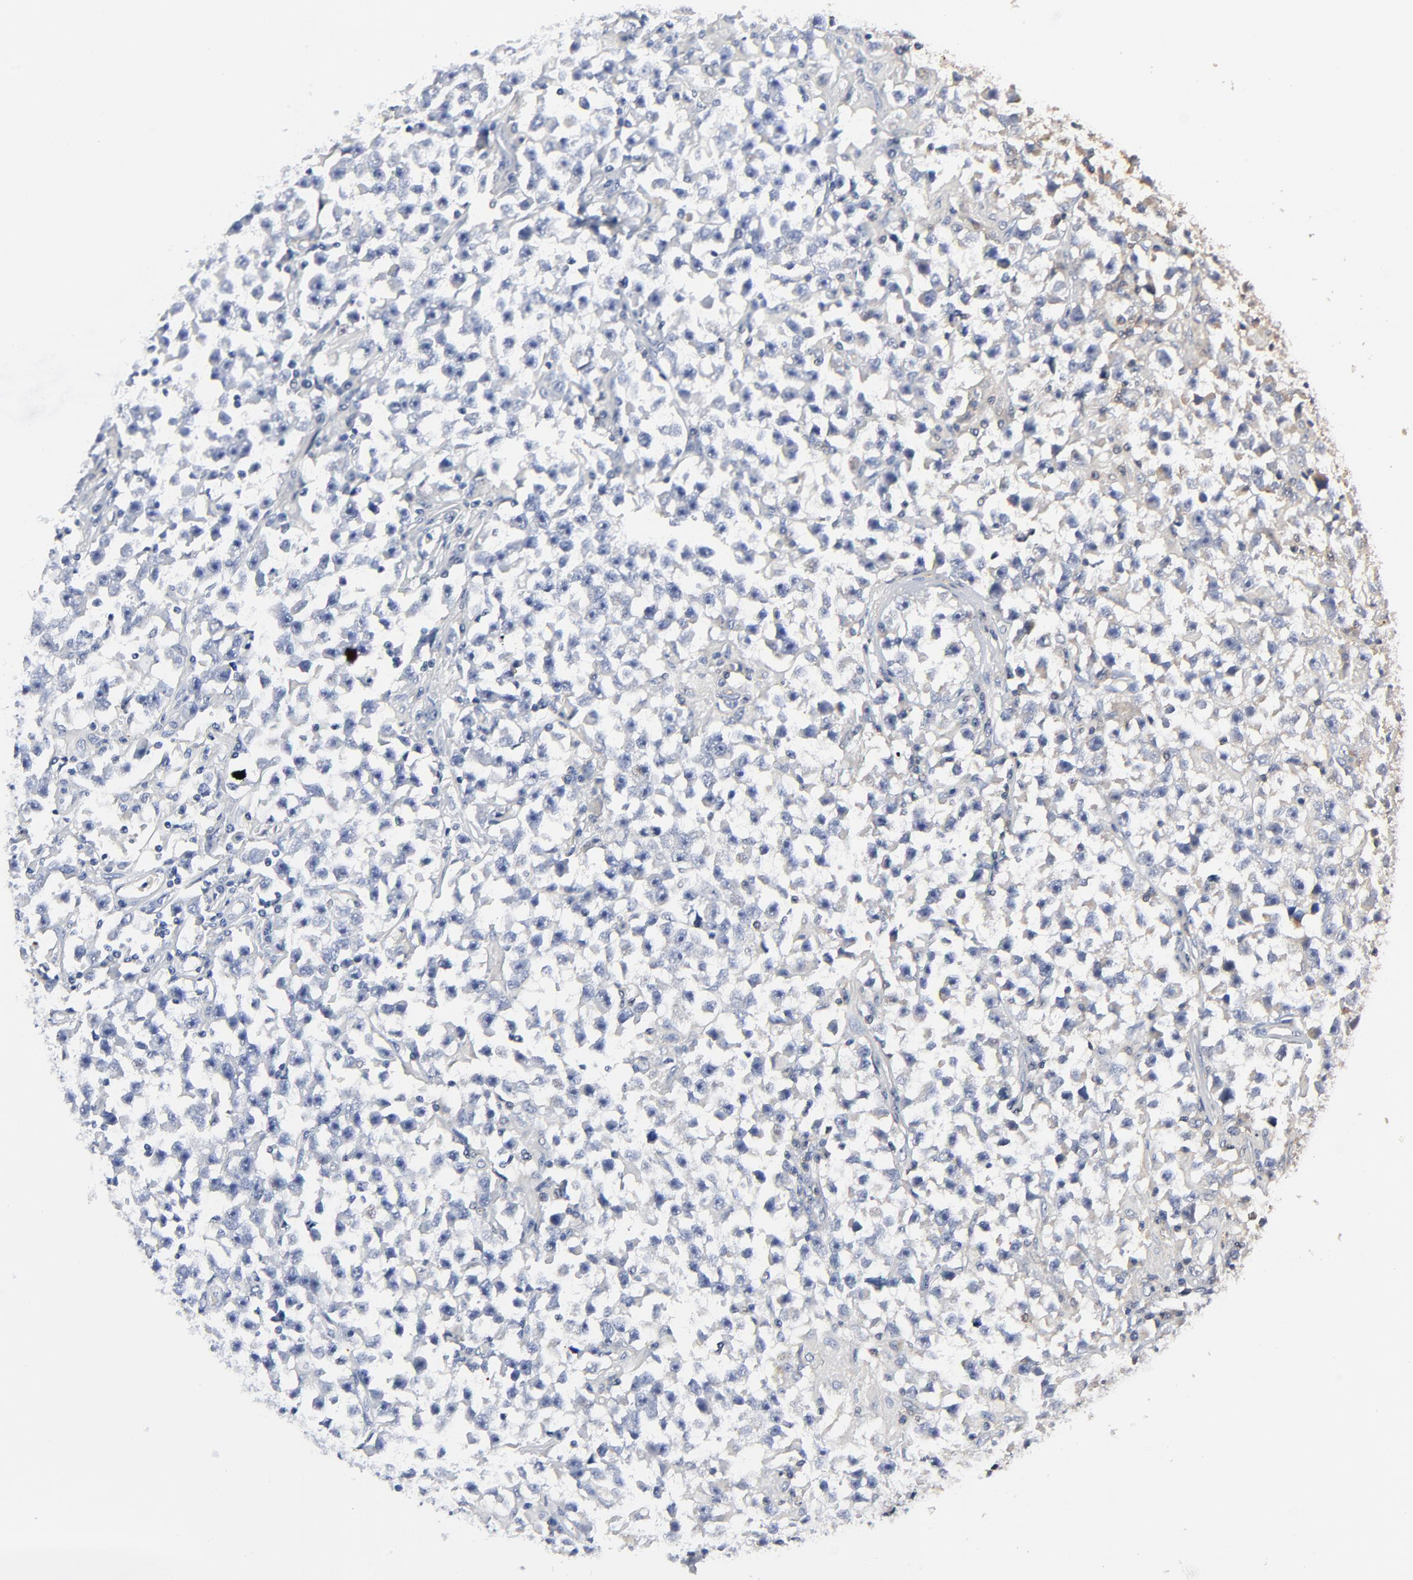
{"staining": {"intensity": "negative", "quantity": "none", "location": "none"}, "tissue": "testis cancer", "cell_type": "Tumor cells", "image_type": "cancer", "snomed": [{"axis": "morphology", "description": "Seminoma, NOS"}, {"axis": "topography", "description": "Testis"}], "caption": "Tumor cells are negative for brown protein staining in seminoma (testis). The staining is performed using DAB brown chromogen with nuclei counter-stained in using hematoxylin.", "gene": "SKAP1", "patient": {"sex": "male", "age": 33}}